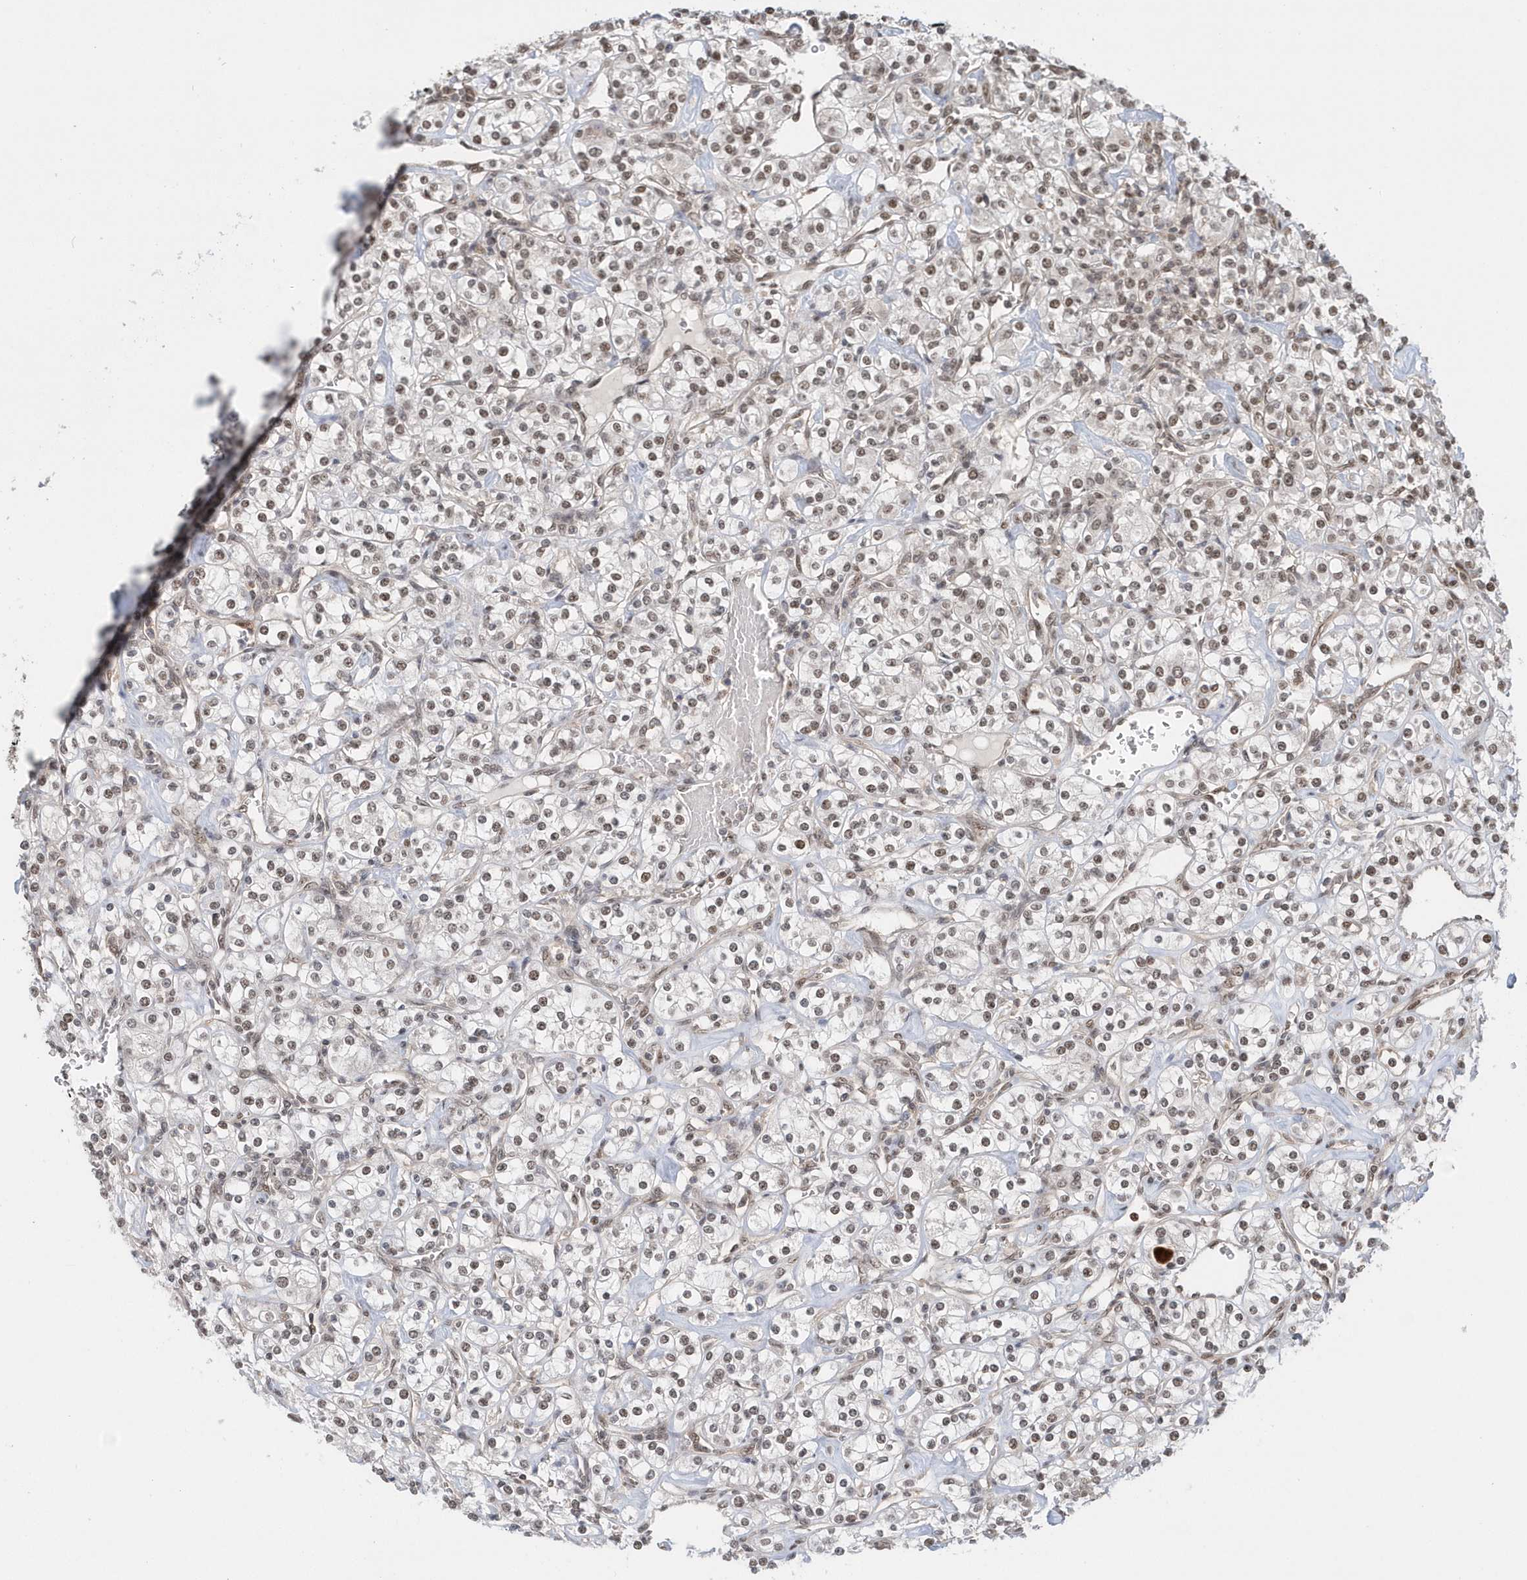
{"staining": {"intensity": "weak", "quantity": ">75%", "location": "nuclear"}, "tissue": "renal cancer", "cell_type": "Tumor cells", "image_type": "cancer", "snomed": [{"axis": "morphology", "description": "Adenocarcinoma, NOS"}, {"axis": "topography", "description": "Kidney"}], "caption": "Renal adenocarcinoma stained with a brown dye shows weak nuclear positive expression in approximately >75% of tumor cells.", "gene": "SUMO2", "patient": {"sex": "male", "age": 77}}